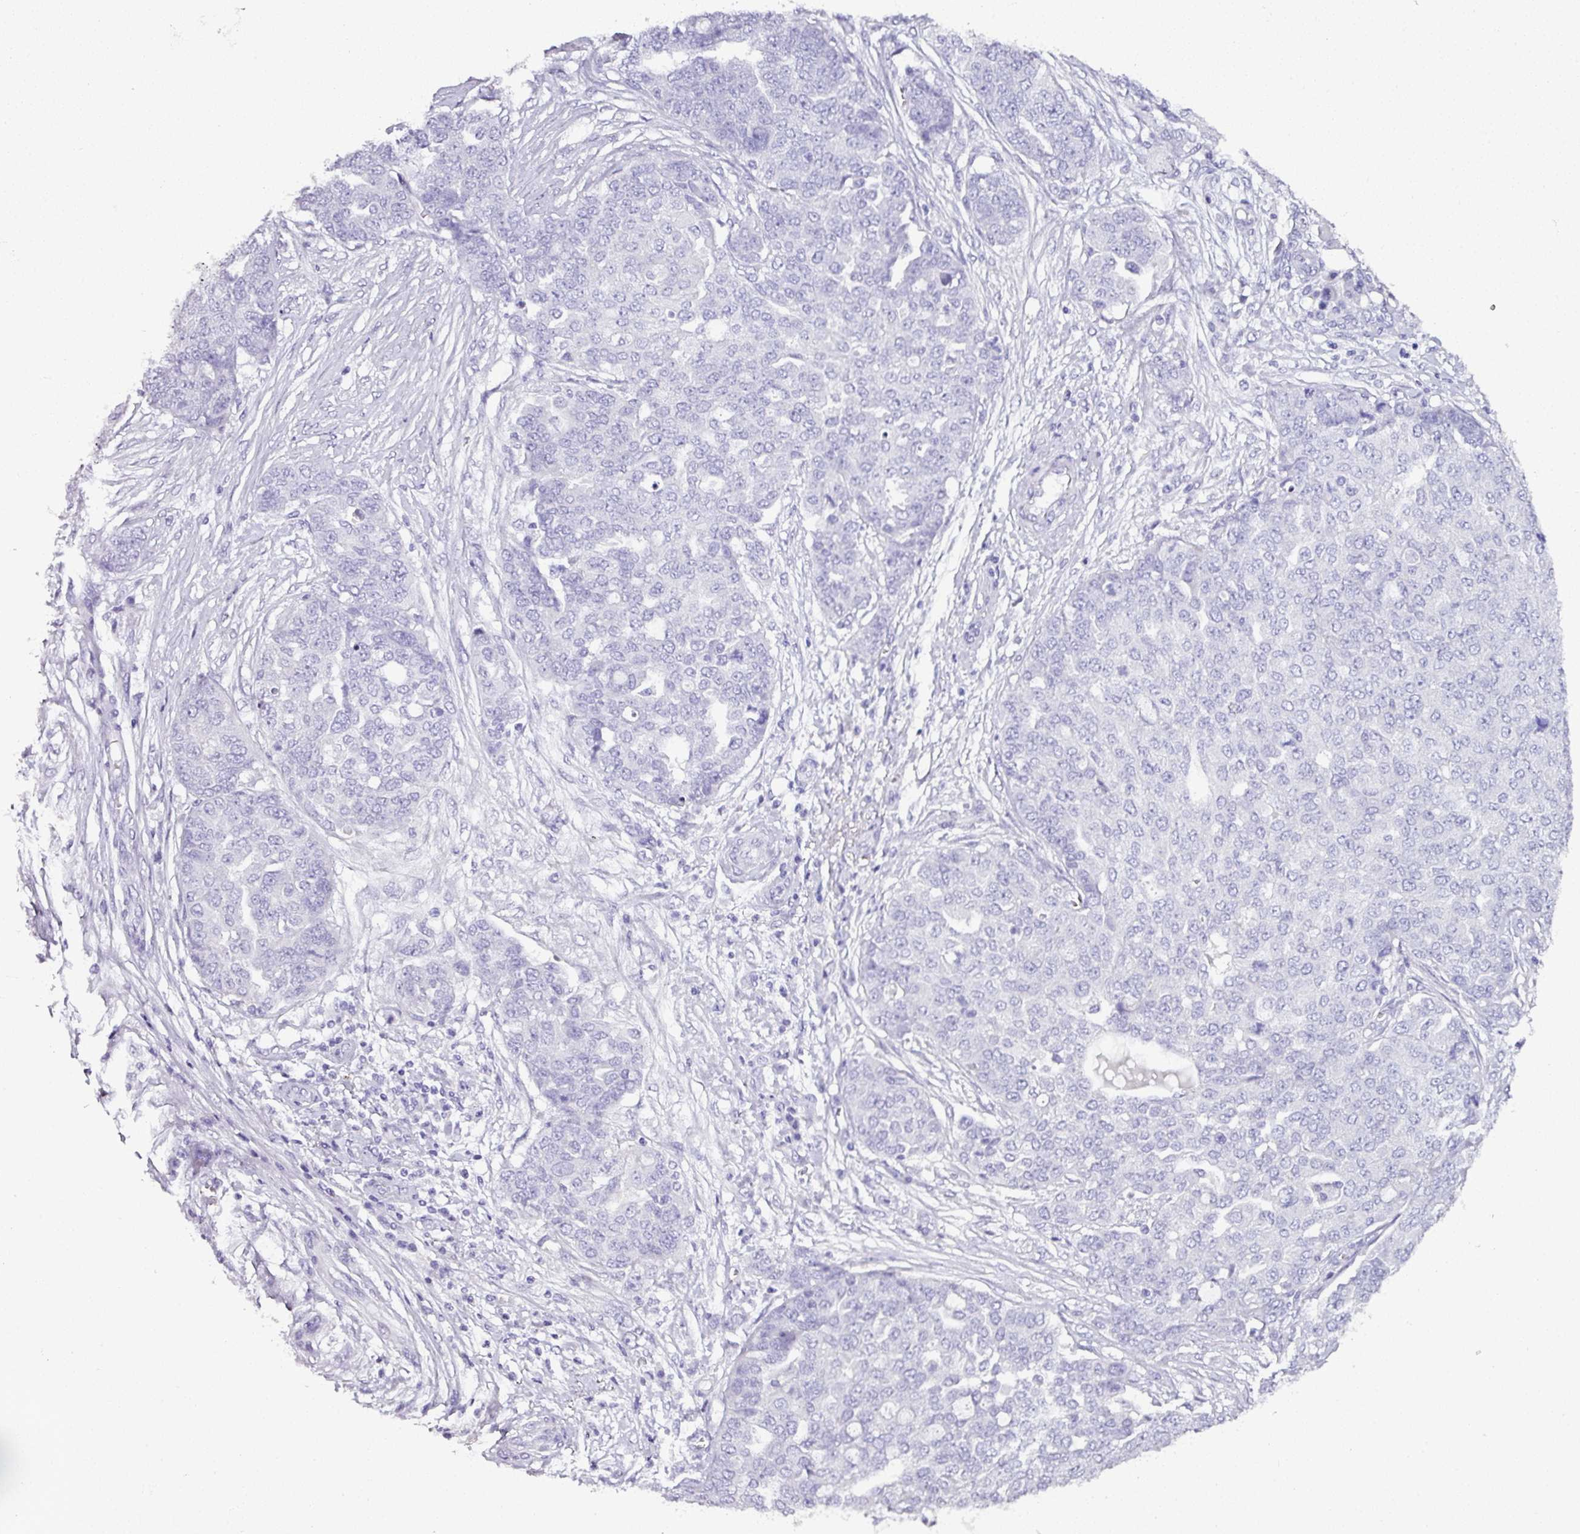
{"staining": {"intensity": "negative", "quantity": "none", "location": "none"}, "tissue": "ovarian cancer", "cell_type": "Tumor cells", "image_type": "cancer", "snomed": [{"axis": "morphology", "description": "Cystadenocarcinoma, serous, NOS"}, {"axis": "topography", "description": "Soft tissue"}, {"axis": "topography", "description": "Ovary"}], "caption": "High magnification brightfield microscopy of ovarian cancer (serous cystadenocarcinoma) stained with DAB (3,3'-diaminobenzidine) (brown) and counterstained with hematoxylin (blue): tumor cells show no significant positivity. (DAB (3,3'-diaminobenzidine) IHC with hematoxylin counter stain).", "gene": "NAPSA", "patient": {"sex": "female", "age": 57}}